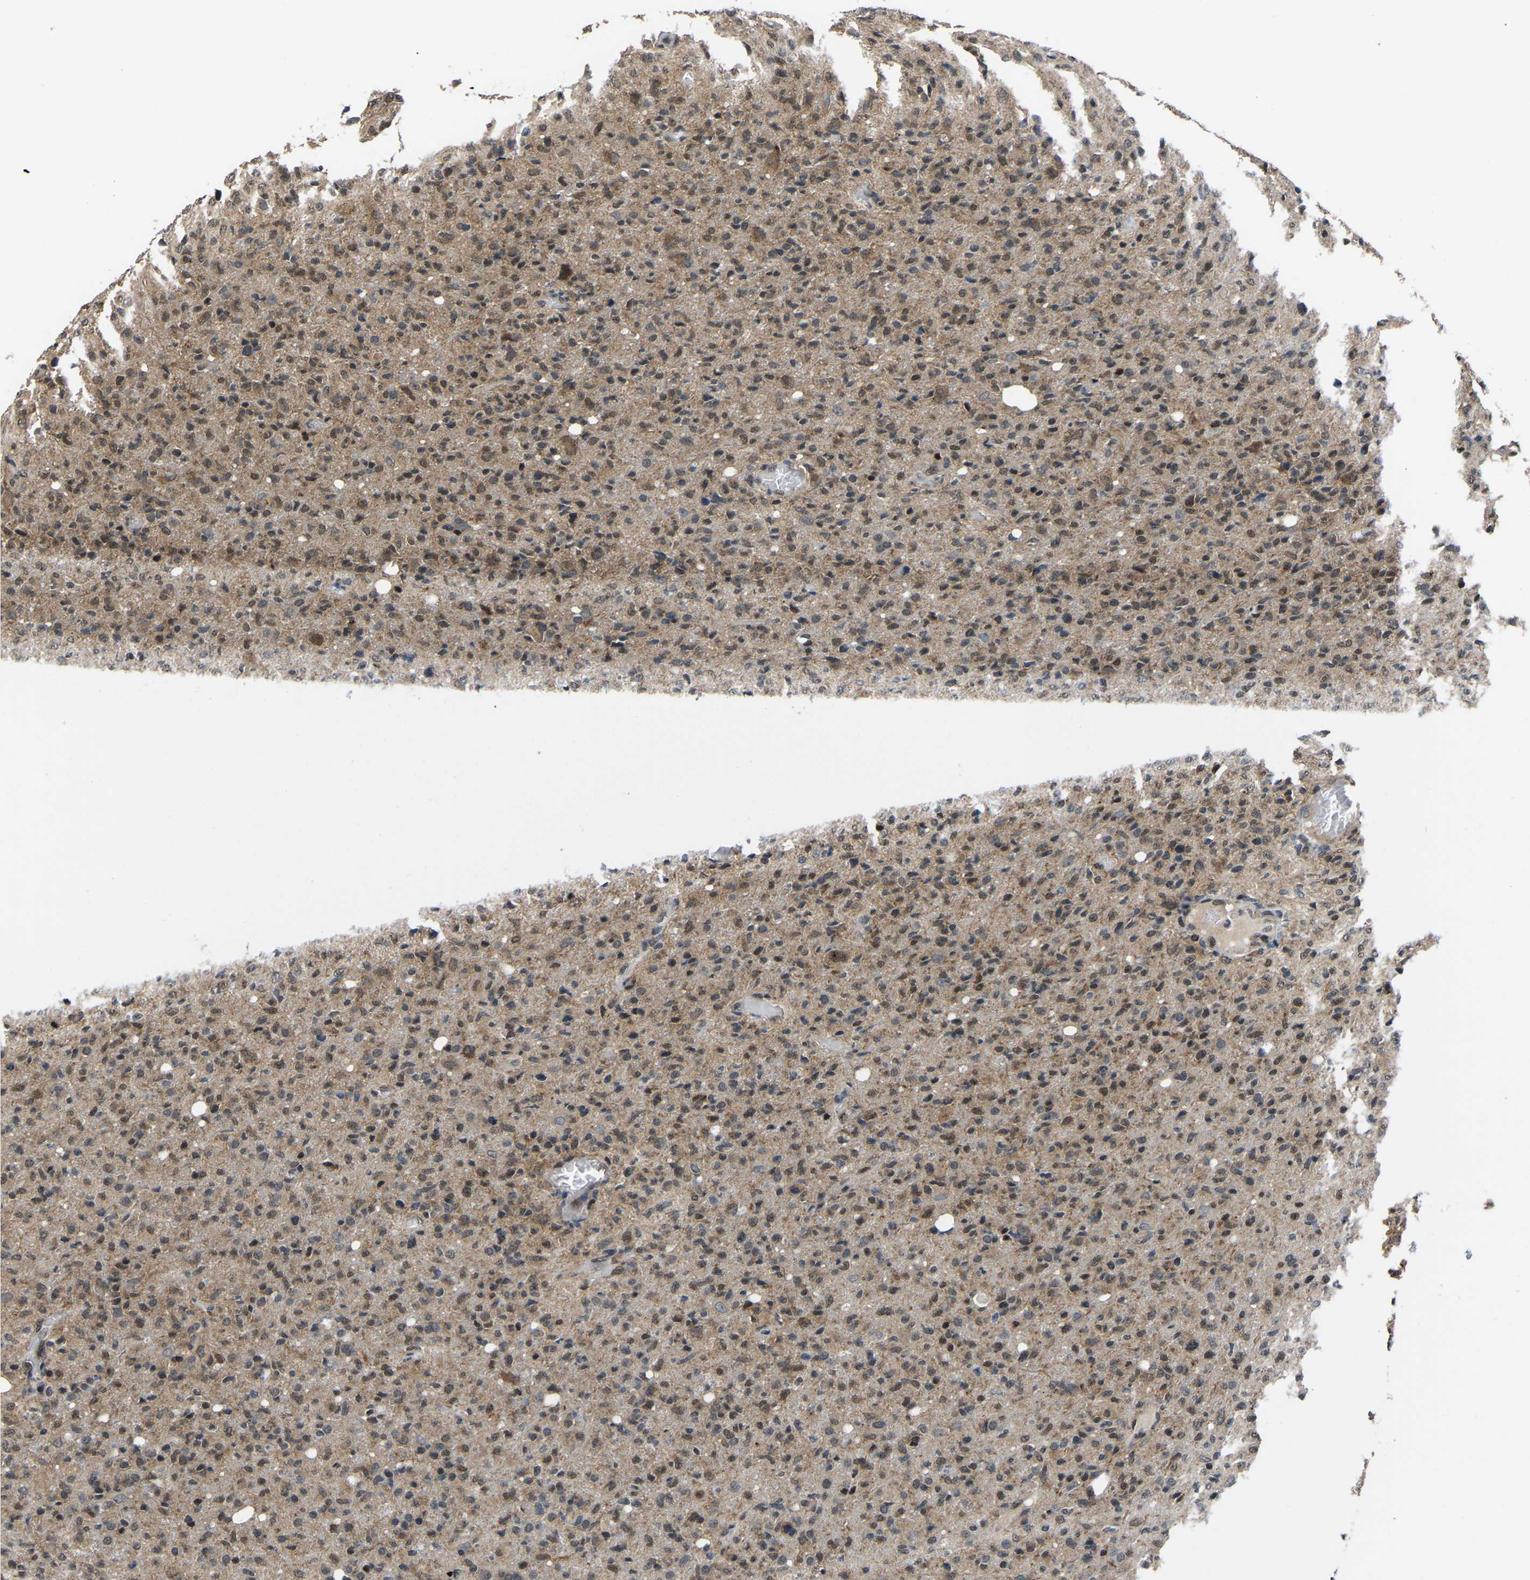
{"staining": {"intensity": "weak", "quantity": ">75%", "location": "cytoplasmic/membranous,nuclear"}, "tissue": "glioma", "cell_type": "Tumor cells", "image_type": "cancer", "snomed": [{"axis": "morphology", "description": "Glioma, malignant, High grade"}, {"axis": "topography", "description": "Brain"}], "caption": "High-grade glioma (malignant) stained with a protein marker demonstrates weak staining in tumor cells.", "gene": "DFFA", "patient": {"sex": "female", "age": 57}}